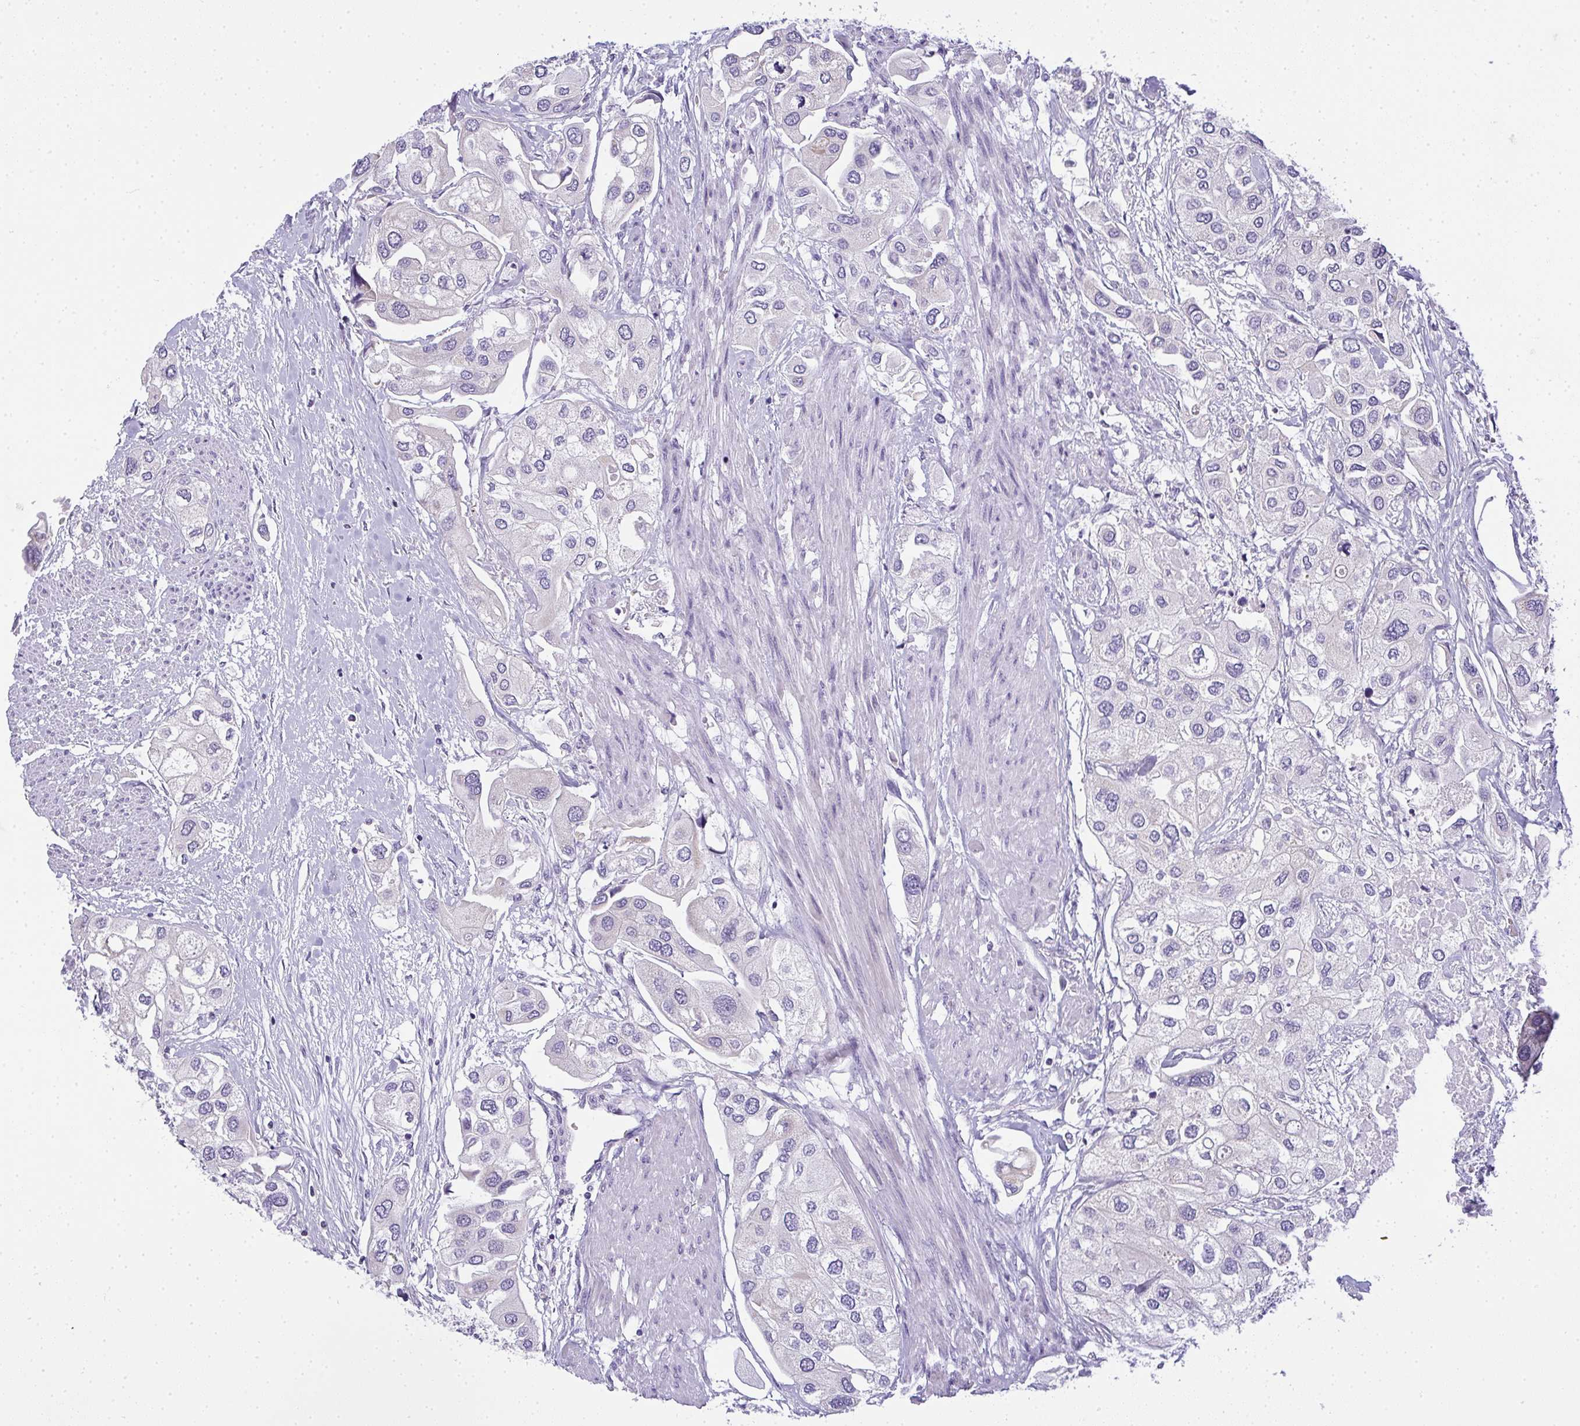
{"staining": {"intensity": "negative", "quantity": "none", "location": "none"}, "tissue": "urothelial cancer", "cell_type": "Tumor cells", "image_type": "cancer", "snomed": [{"axis": "morphology", "description": "Urothelial carcinoma, High grade"}, {"axis": "topography", "description": "Urinary bladder"}], "caption": "A micrograph of urothelial carcinoma (high-grade) stained for a protein reveals no brown staining in tumor cells.", "gene": "GSDMB", "patient": {"sex": "male", "age": 64}}